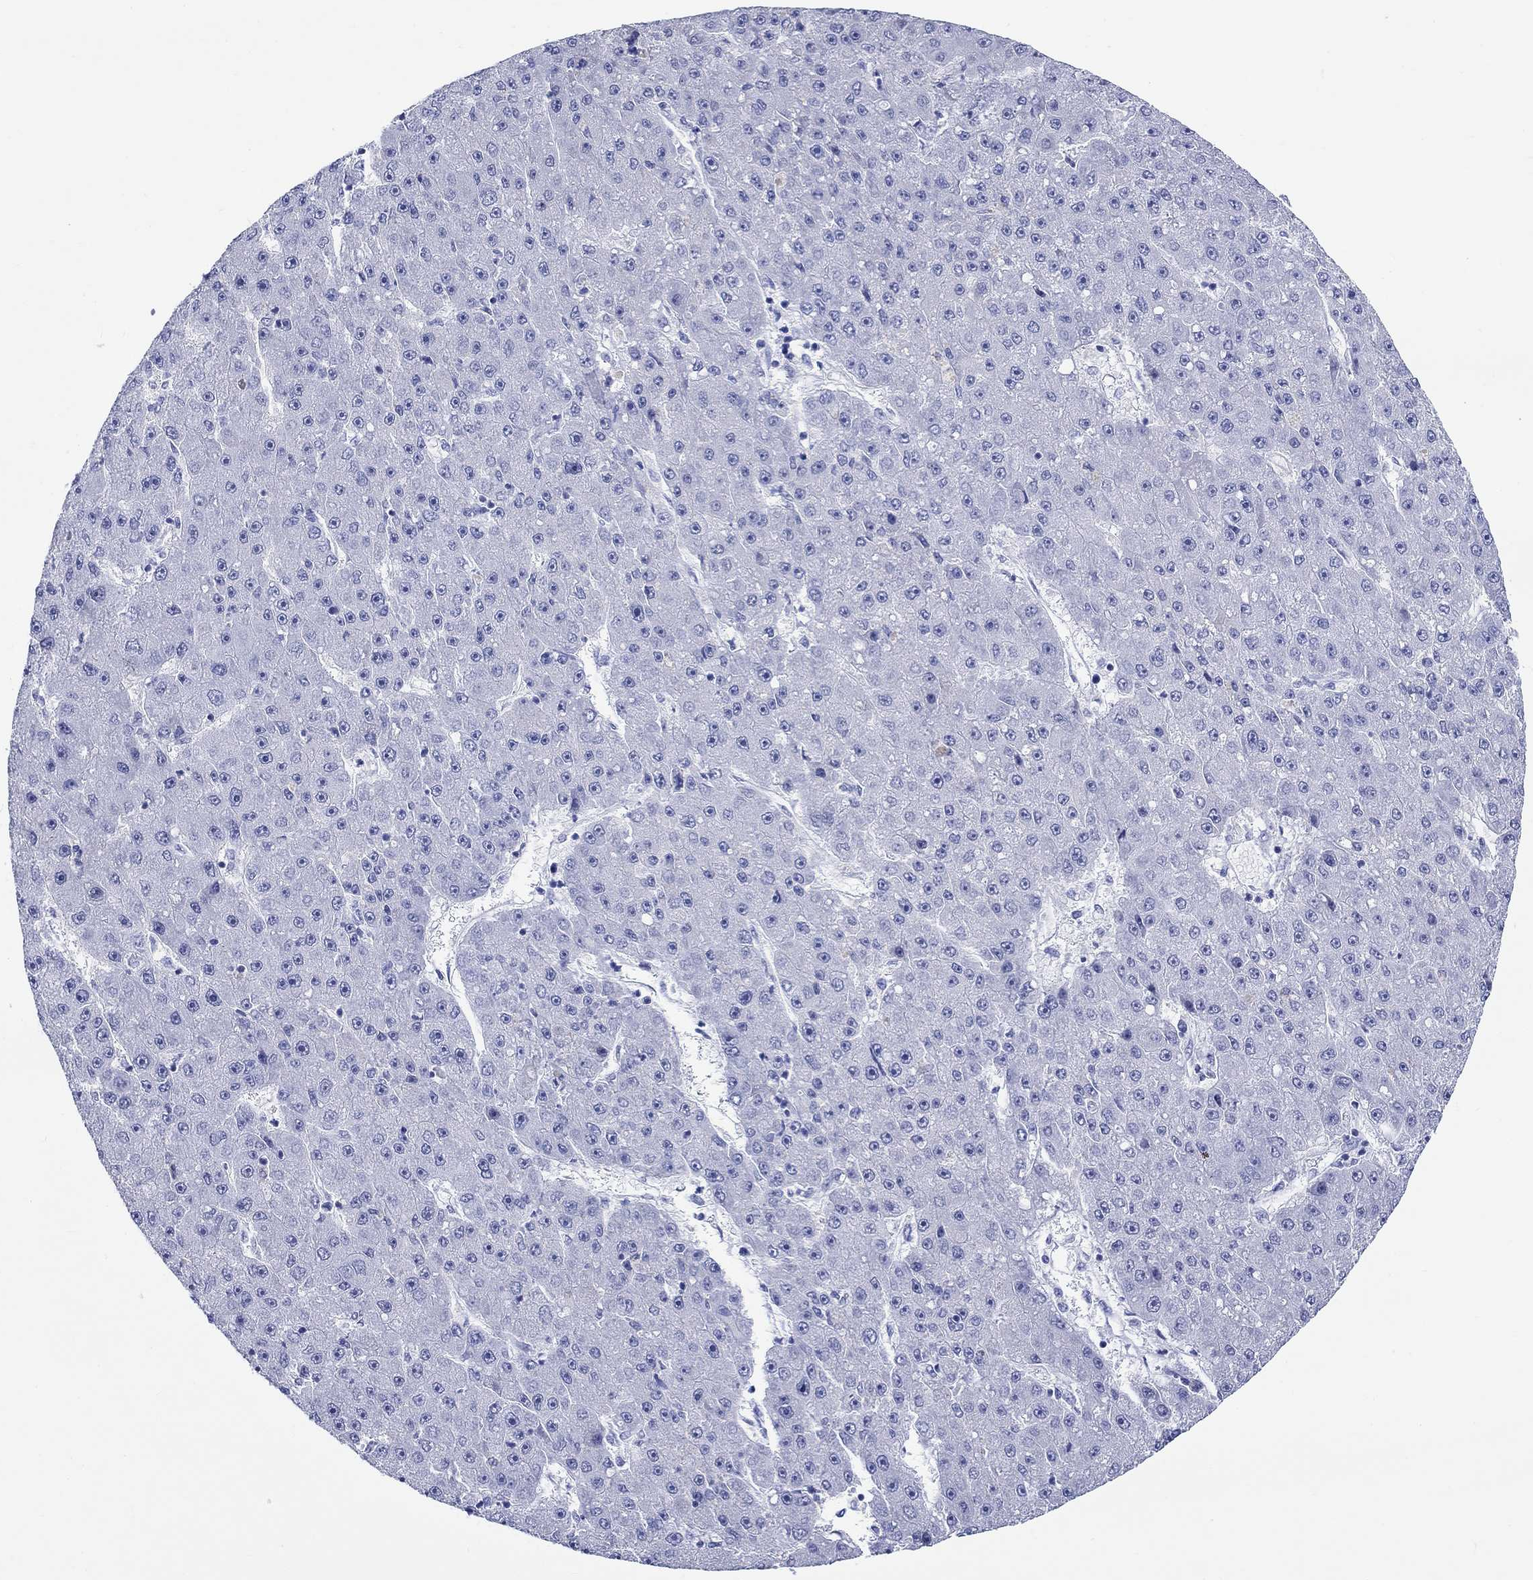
{"staining": {"intensity": "negative", "quantity": "none", "location": "none"}, "tissue": "liver cancer", "cell_type": "Tumor cells", "image_type": "cancer", "snomed": [{"axis": "morphology", "description": "Carcinoma, Hepatocellular, NOS"}, {"axis": "topography", "description": "Liver"}], "caption": "Image shows no protein expression in tumor cells of liver hepatocellular carcinoma tissue.", "gene": "CRYGS", "patient": {"sex": "male", "age": 67}}